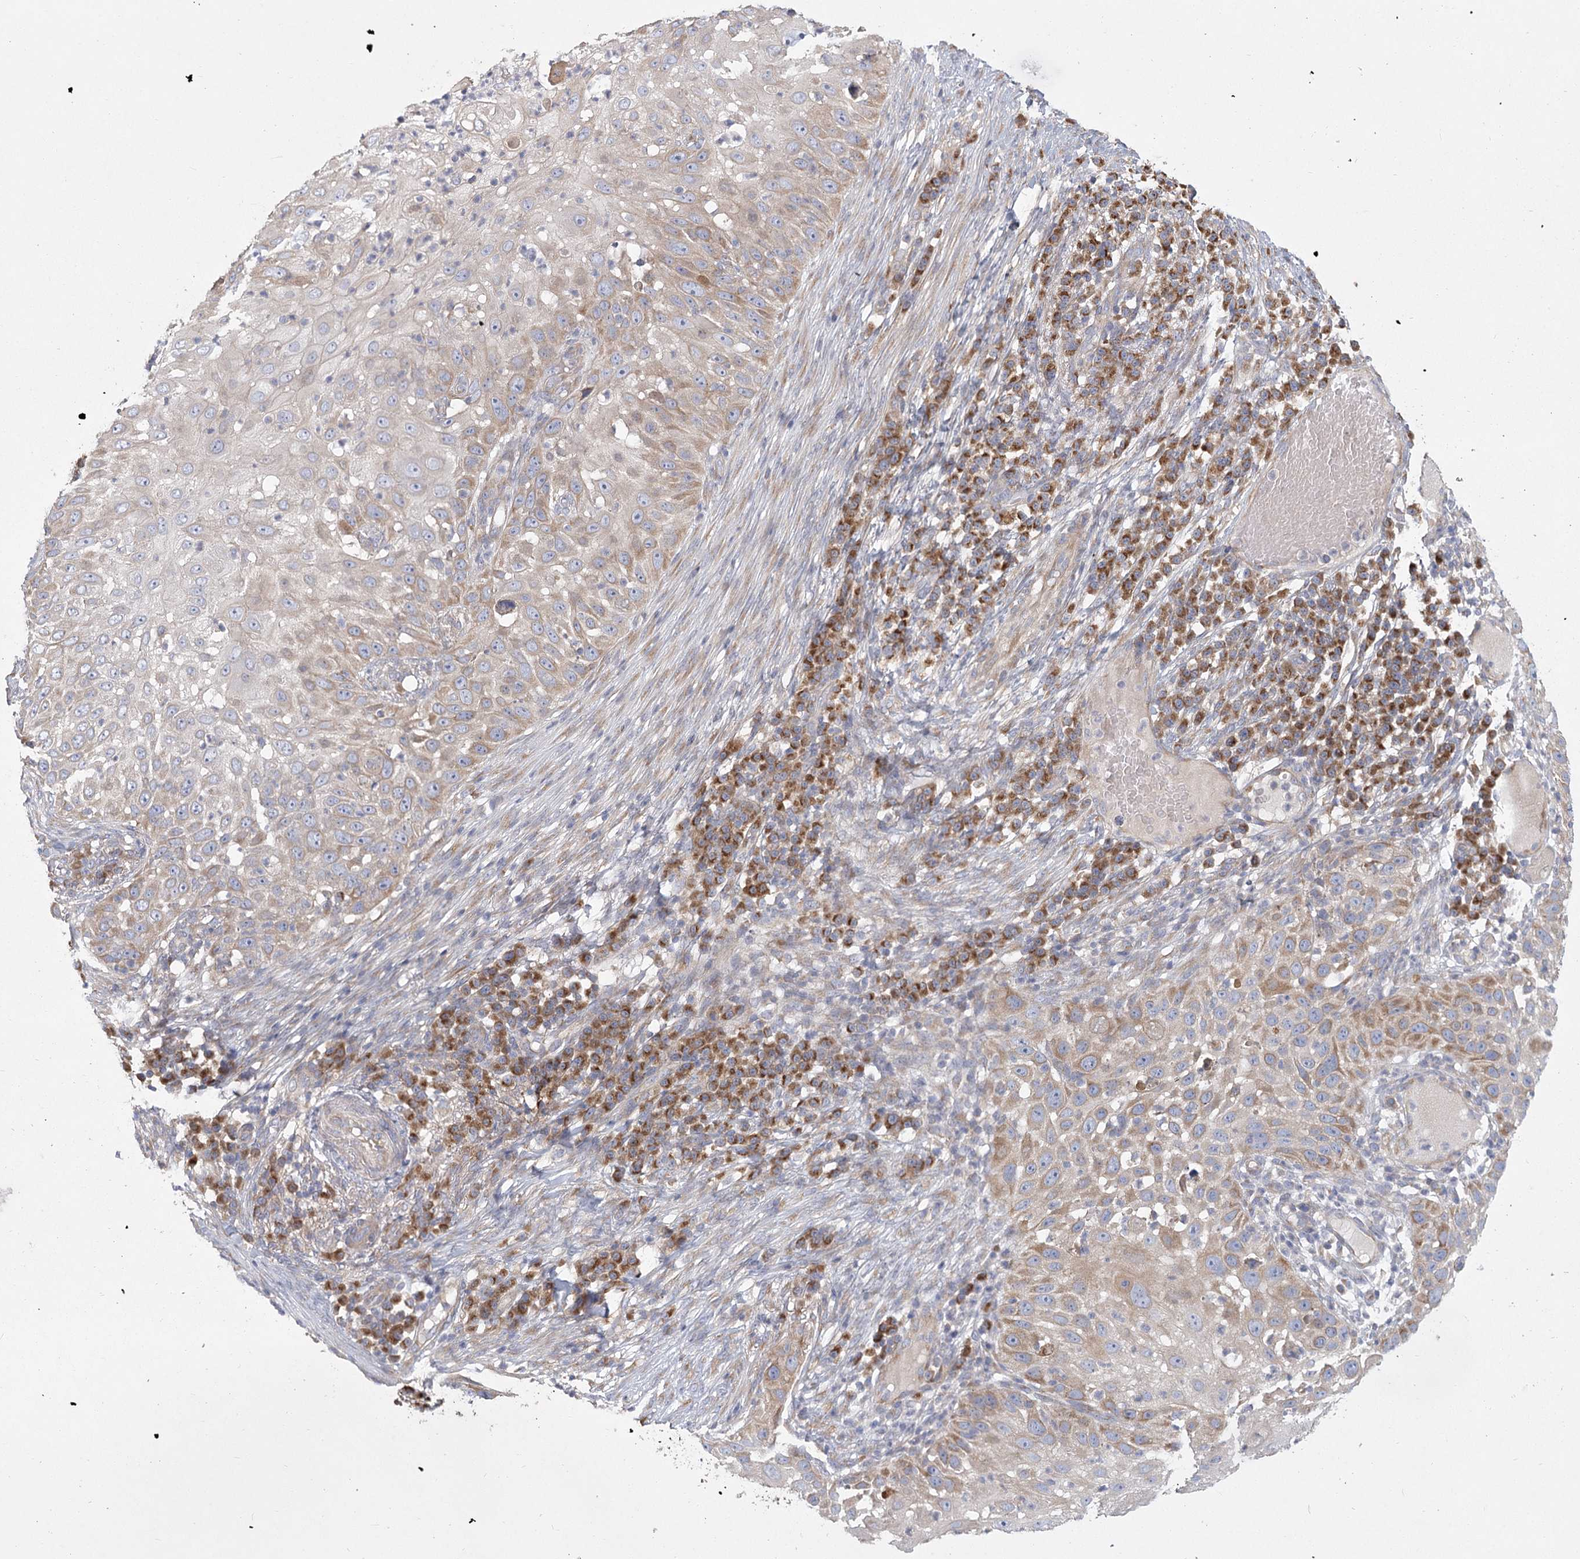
{"staining": {"intensity": "weak", "quantity": "25%-75%", "location": "cytoplasmic/membranous"}, "tissue": "skin cancer", "cell_type": "Tumor cells", "image_type": "cancer", "snomed": [{"axis": "morphology", "description": "Squamous cell carcinoma, NOS"}, {"axis": "topography", "description": "Skin"}], "caption": "A micrograph of skin cancer (squamous cell carcinoma) stained for a protein shows weak cytoplasmic/membranous brown staining in tumor cells. (IHC, brightfield microscopy, high magnification).", "gene": "CNTLN", "patient": {"sex": "female", "age": 44}}